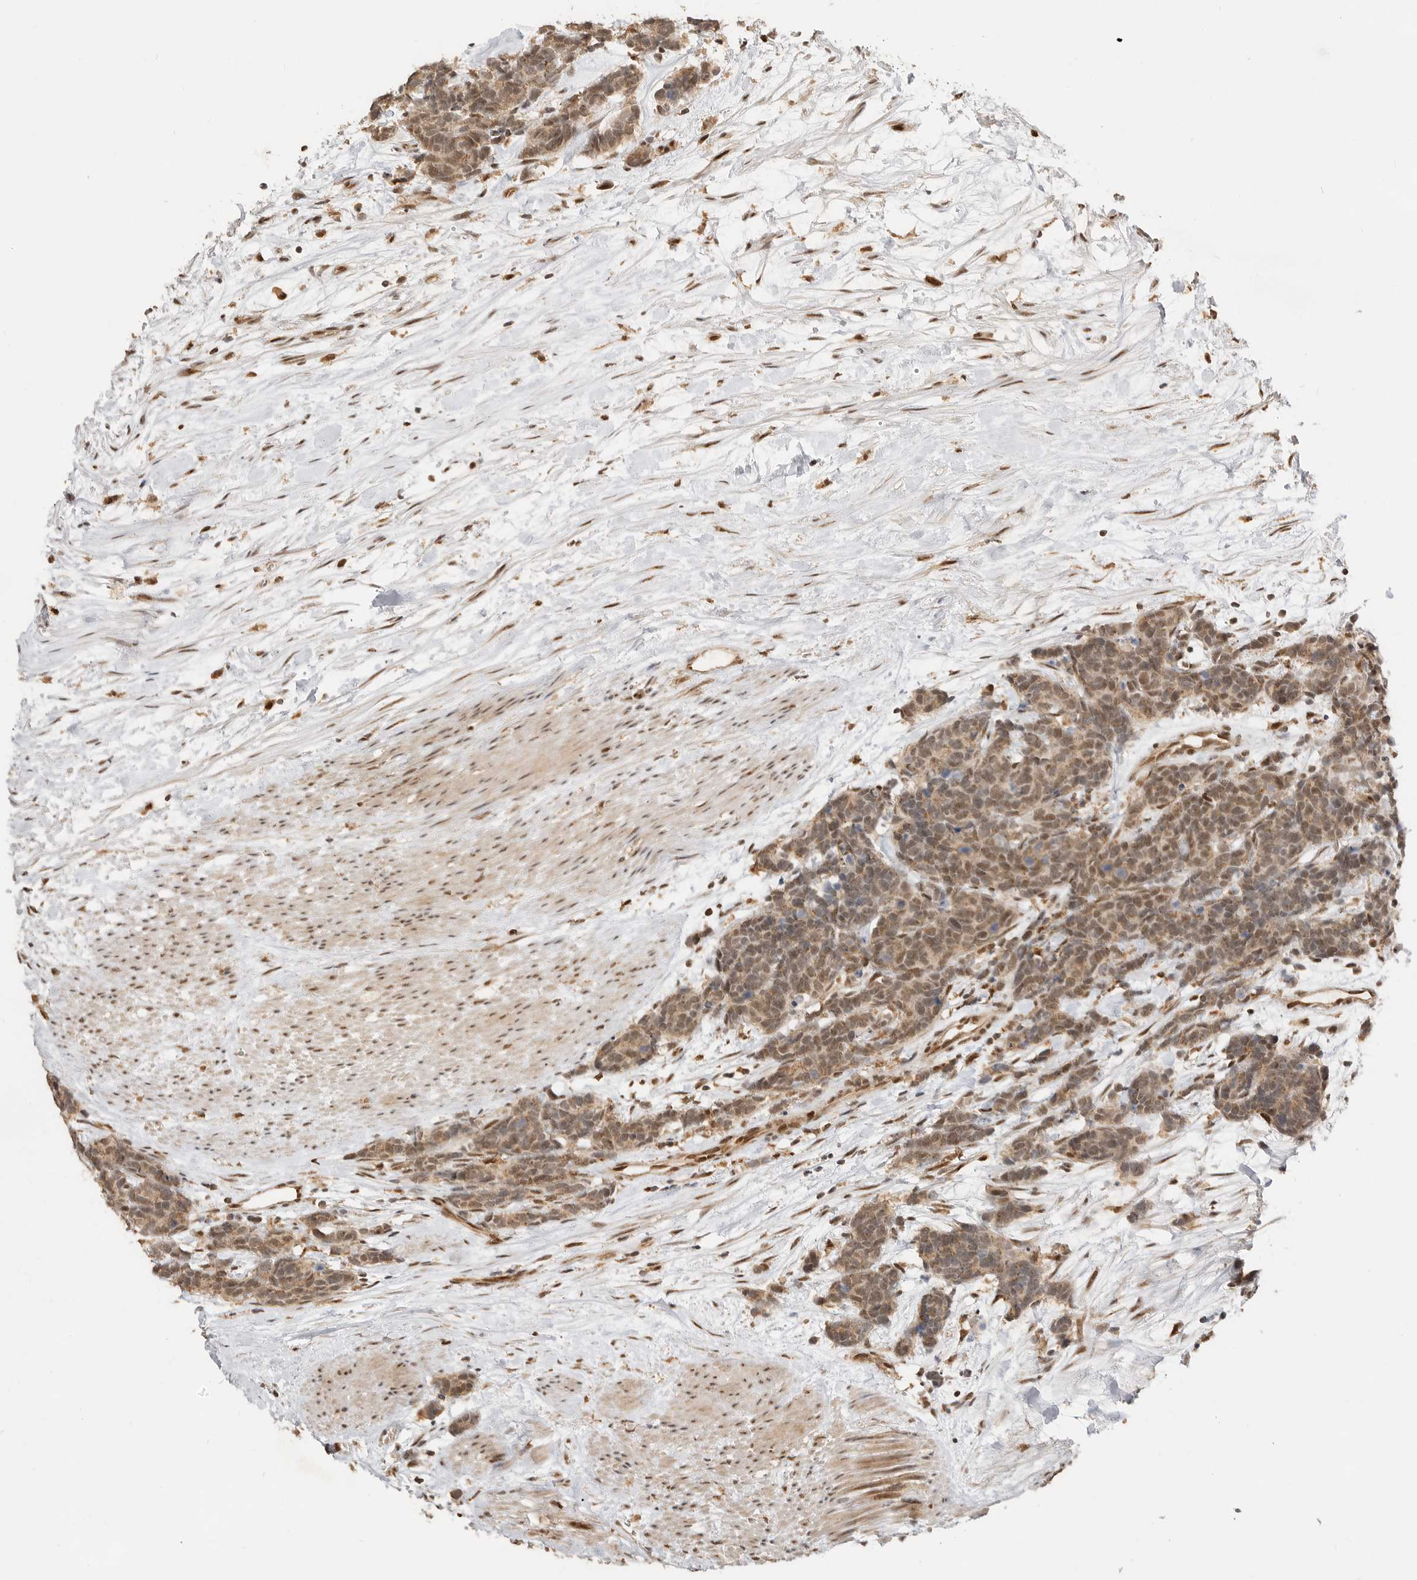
{"staining": {"intensity": "weak", "quantity": ">75%", "location": "cytoplasmic/membranous"}, "tissue": "carcinoid", "cell_type": "Tumor cells", "image_type": "cancer", "snomed": [{"axis": "morphology", "description": "Carcinoma, NOS"}, {"axis": "morphology", "description": "Carcinoid, malignant, NOS"}, {"axis": "topography", "description": "Urinary bladder"}], "caption": "IHC micrograph of neoplastic tissue: human carcinoid stained using immunohistochemistry (IHC) demonstrates low levels of weak protein expression localized specifically in the cytoplasmic/membranous of tumor cells, appearing as a cytoplasmic/membranous brown color.", "gene": "ALKAL1", "patient": {"sex": "male", "age": 57}}